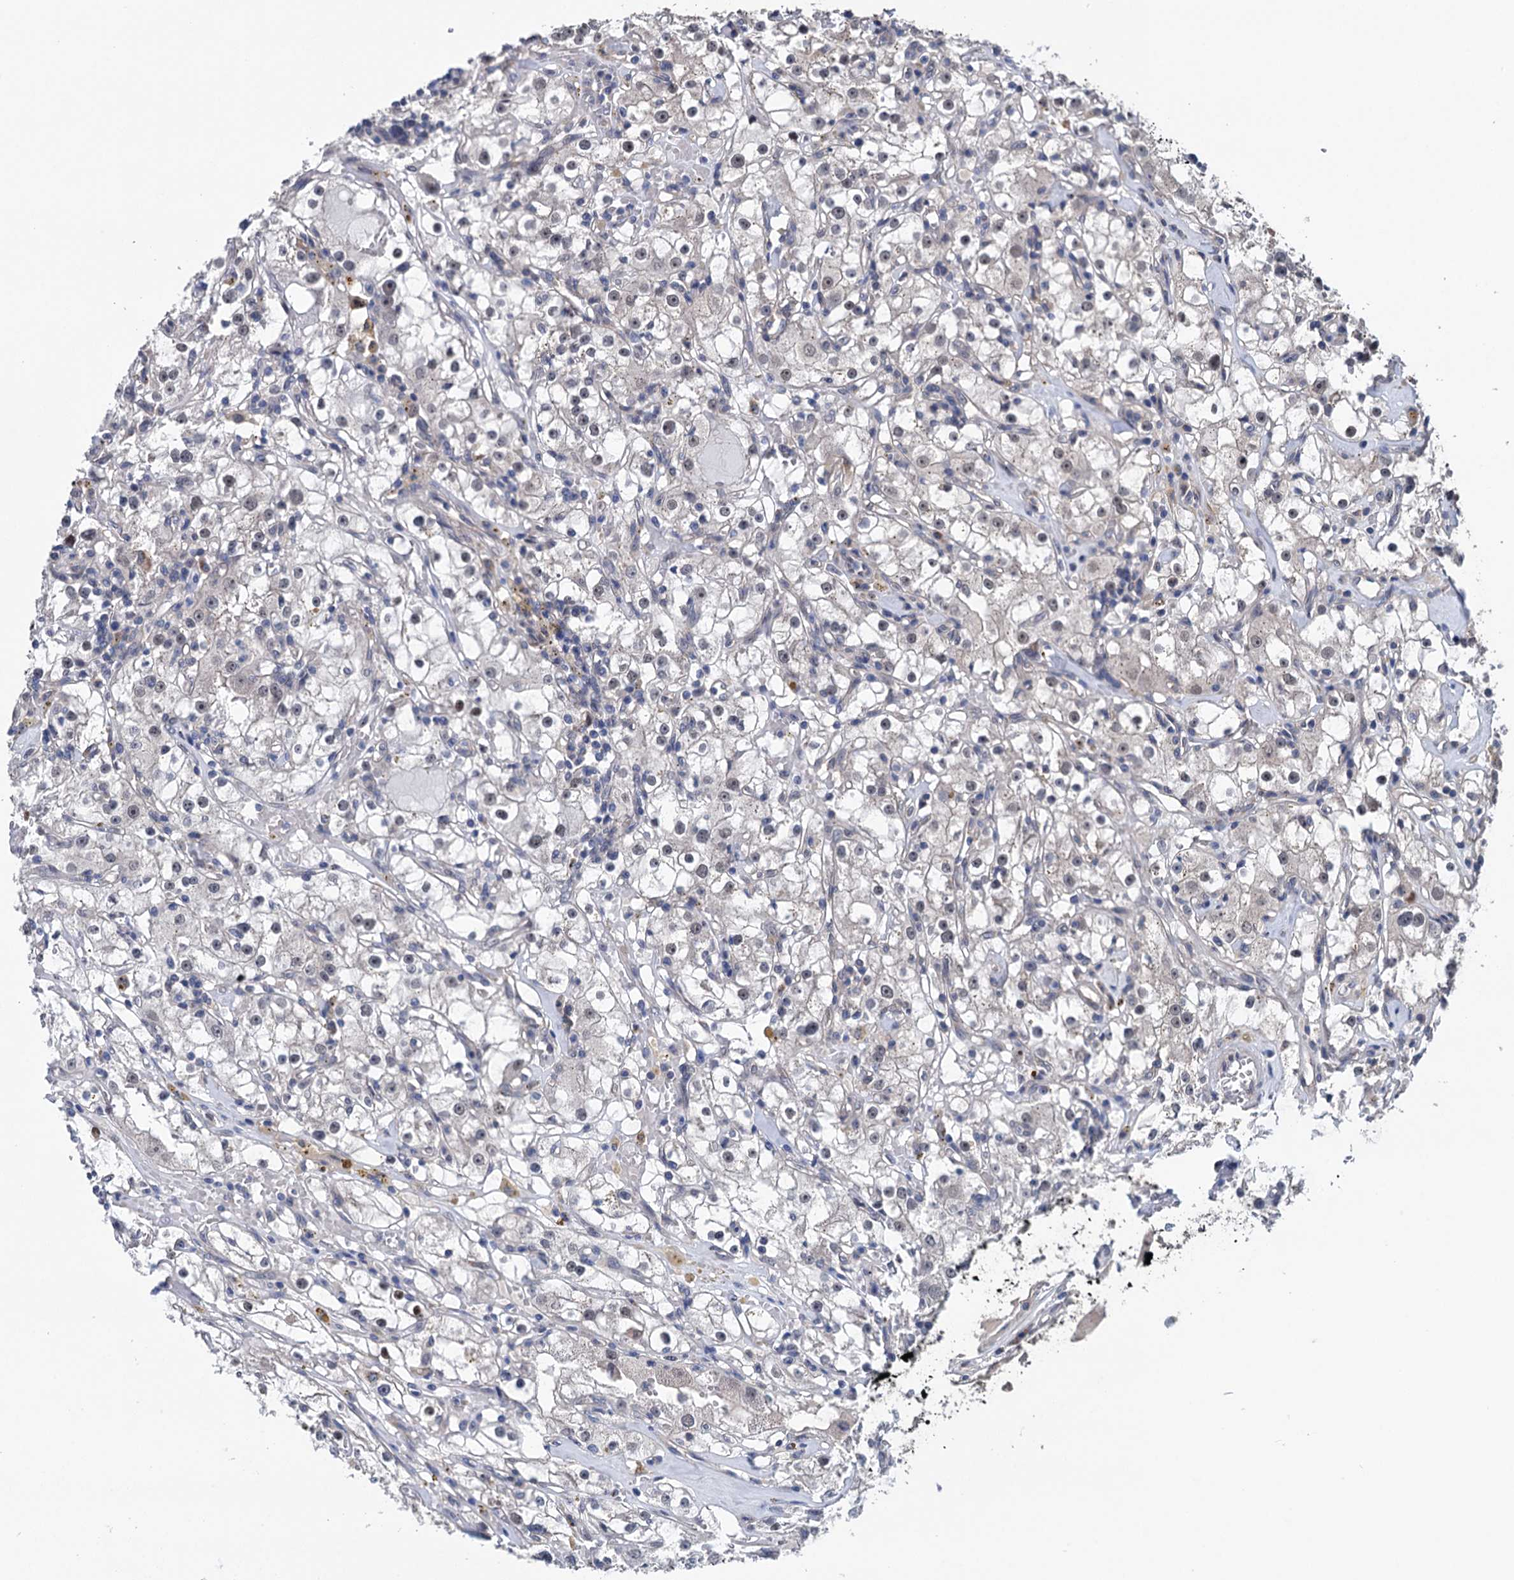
{"staining": {"intensity": "weak", "quantity": "<25%", "location": "nuclear"}, "tissue": "renal cancer", "cell_type": "Tumor cells", "image_type": "cancer", "snomed": [{"axis": "morphology", "description": "Adenocarcinoma, NOS"}, {"axis": "topography", "description": "Kidney"}], "caption": "IHC histopathology image of renal adenocarcinoma stained for a protein (brown), which exhibits no positivity in tumor cells. (Brightfield microscopy of DAB (3,3'-diaminobenzidine) immunohistochemistry at high magnification).", "gene": "EYA4", "patient": {"sex": "male", "age": 56}}